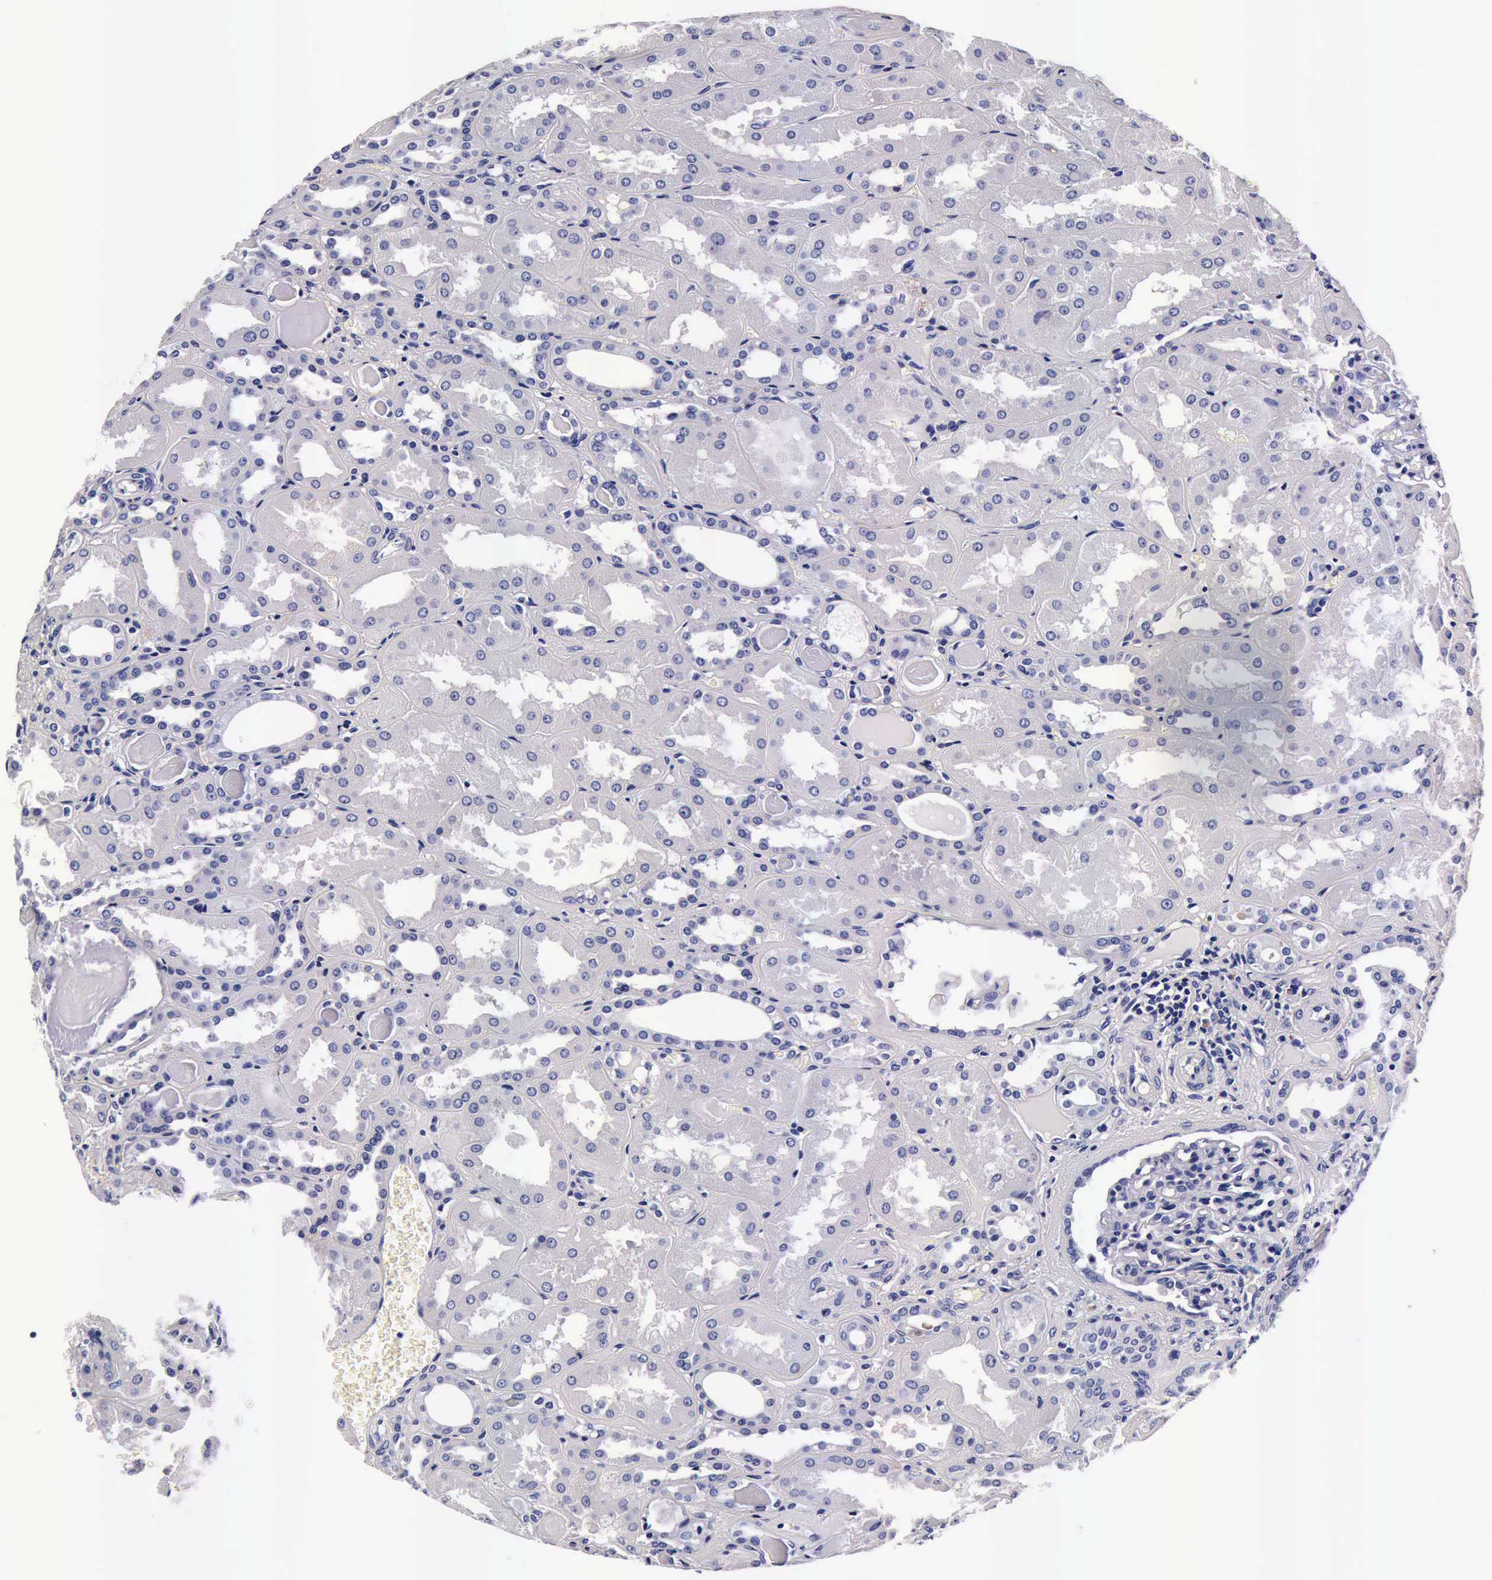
{"staining": {"intensity": "negative", "quantity": "none", "location": "none"}, "tissue": "kidney", "cell_type": "Cells in glomeruli", "image_type": "normal", "snomed": [{"axis": "morphology", "description": "Normal tissue, NOS"}, {"axis": "topography", "description": "Kidney"}], "caption": "DAB immunohistochemical staining of unremarkable kidney exhibits no significant positivity in cells in glomeruli. The staining is performed using DAB (3,3'-diaminobenzidine) brown chromogen with nuclei counter-stained in using hematoxylin.", "gene": "IAPP", "patient": {"sex": "male", "age": 61}}